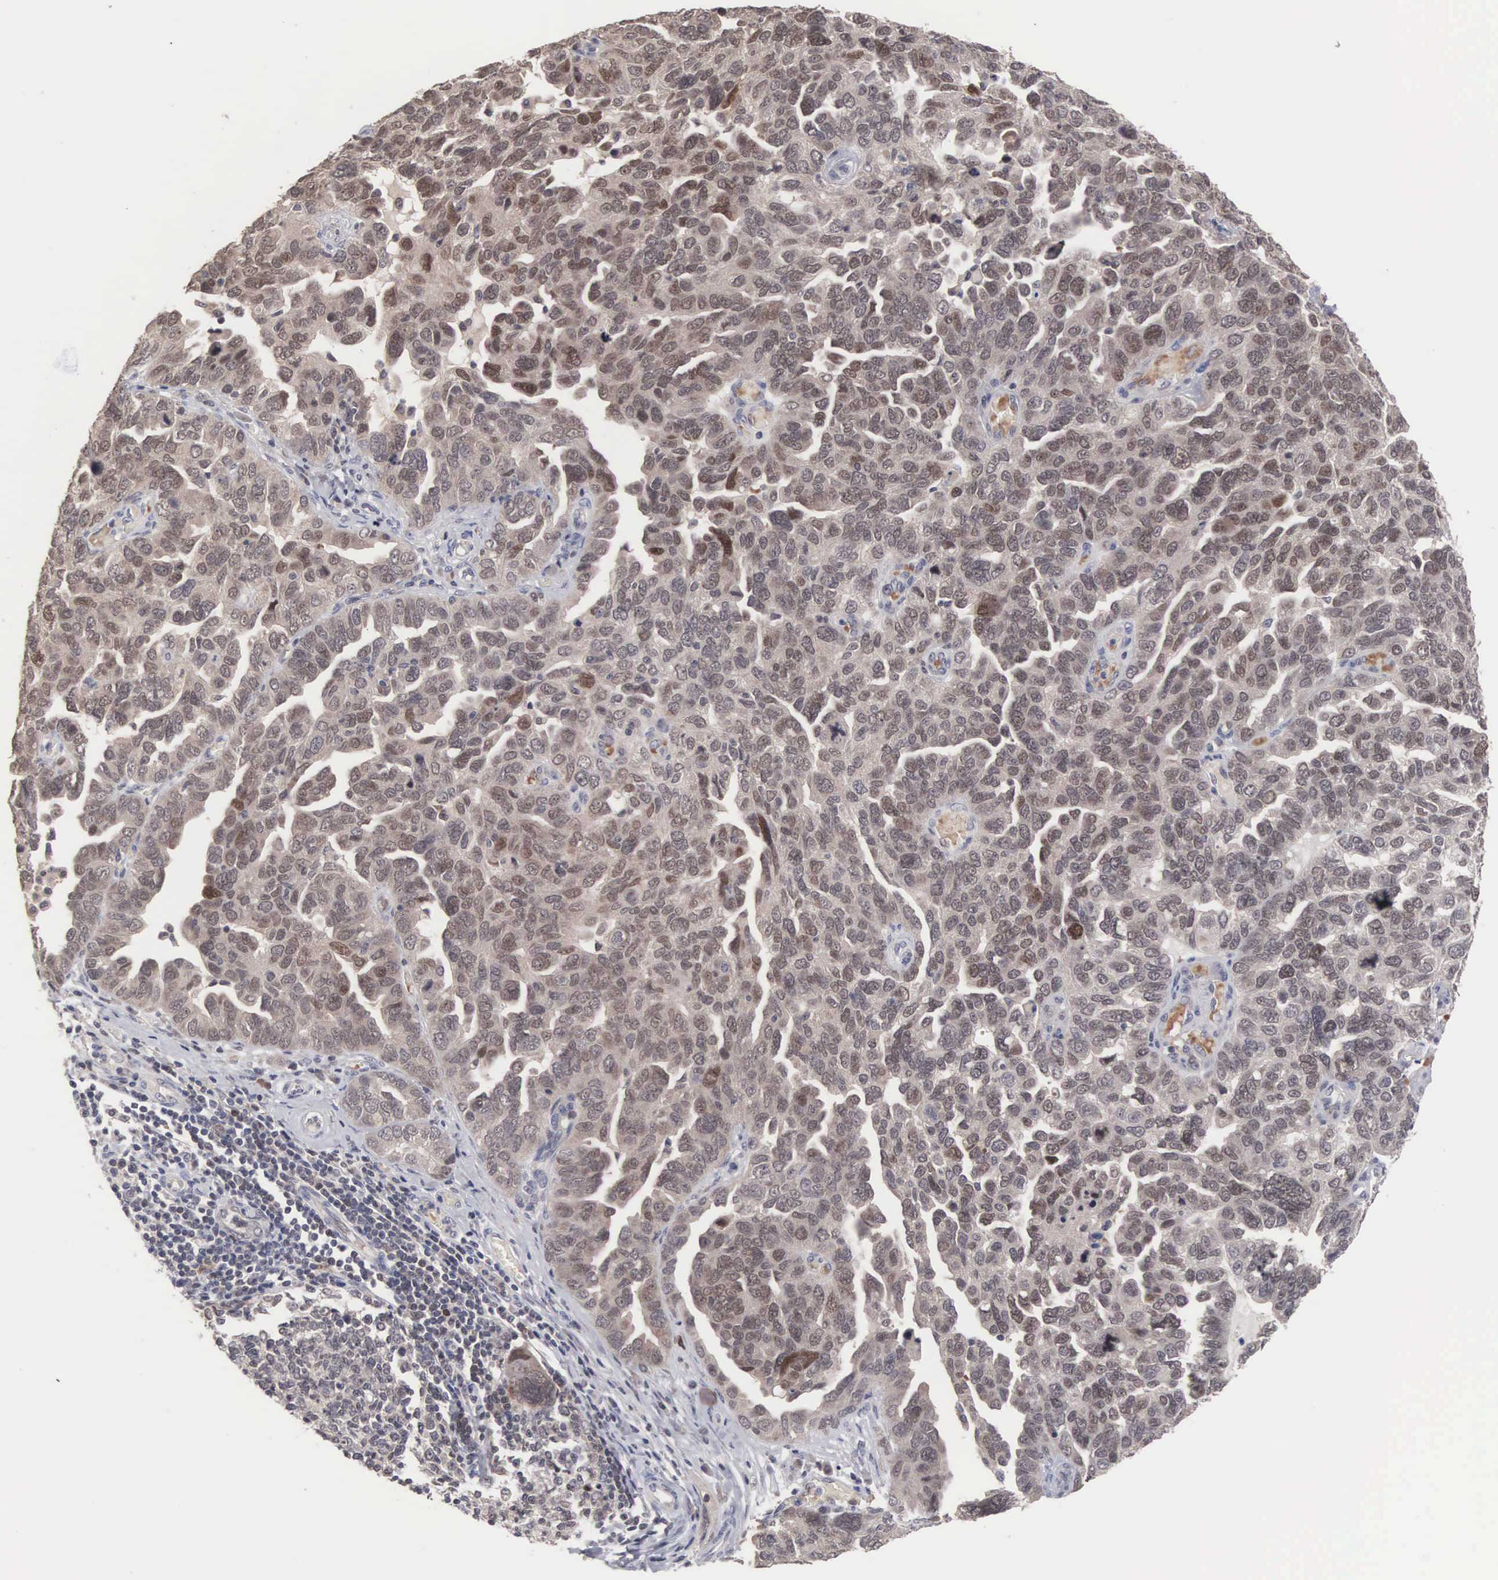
{"staining": {"intensity": "weak", "quantity": "25%-75%", "location": "none"}, "tissue": "ovarian cancer", "cell_type": "Tumor cells", "image_type": "cancer", "snomed": [{"axis": "morphology", "description": "Cystadenocarcinoma, serous, NOS"}, {"axis": "topography", "description": "Ovary"}], "caption": "DAB (3,3'-diaminobenzidine) immunohistochemical staining of human ovarian cancer (serous cystadenocarcinoma) reveals weak None protein expression in approximately 25%-75% of tumor cells.", "gene": "ACOT4", "patient": {"sex": "female", "age": 64}}